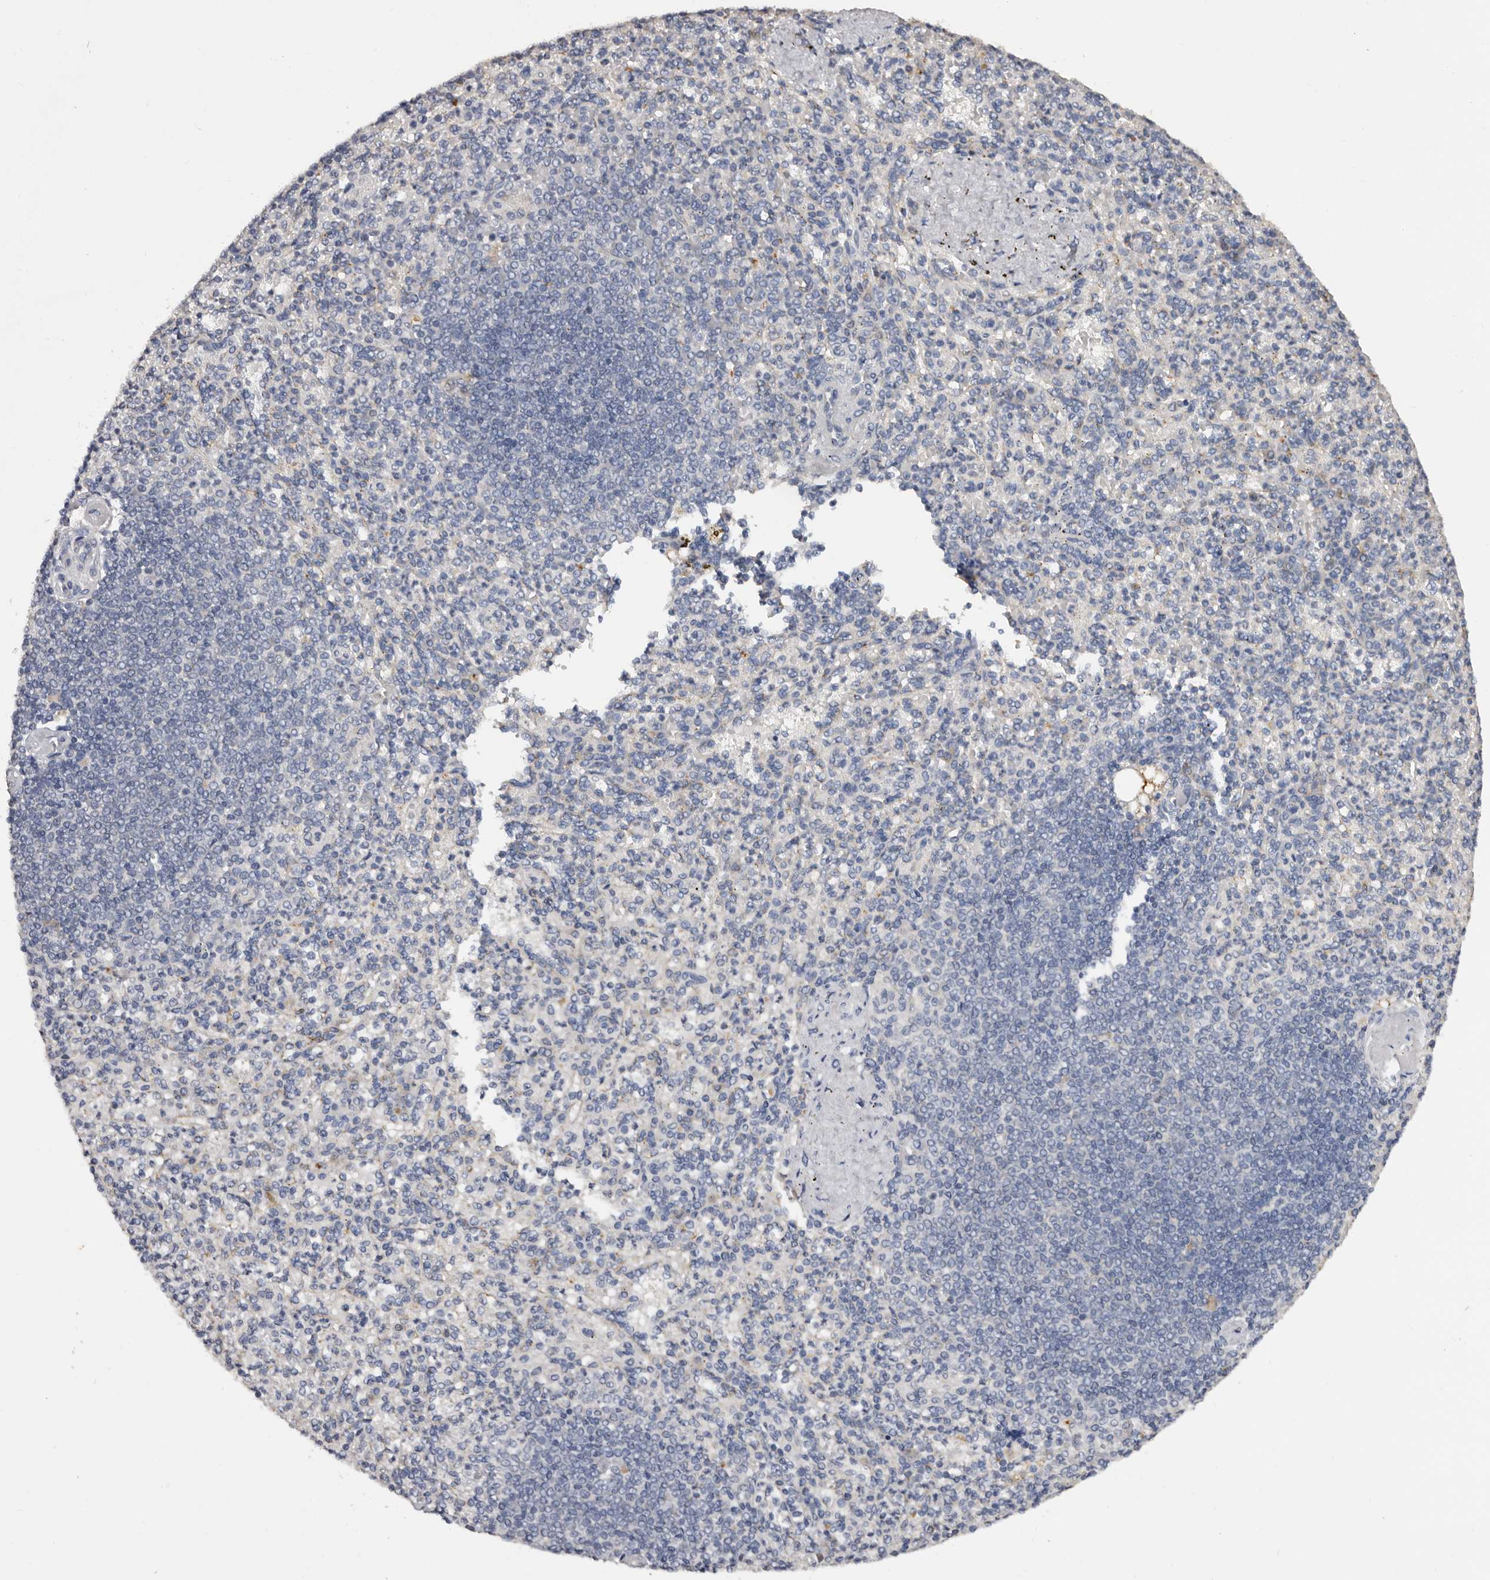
{"staining": {"intensity": "negative", "quantity": "none", "location": "none"}, "tissue": "spleen", "cell_type": "Cells in red pulp", "image_type": "normal", "snomed": [{"axis": "morphology", "description": "Normal tissue, NOS"}, {"axis": "topography", "description": "Spleen"}], "caption": "Immunohistochemistry (IHC) image of benign spleen: human spleen stained with DAB exhibits no significant protein positivity in cells in red pulp.", "gene": "DAP", "patient": {"sex": "female", "age": 74}}